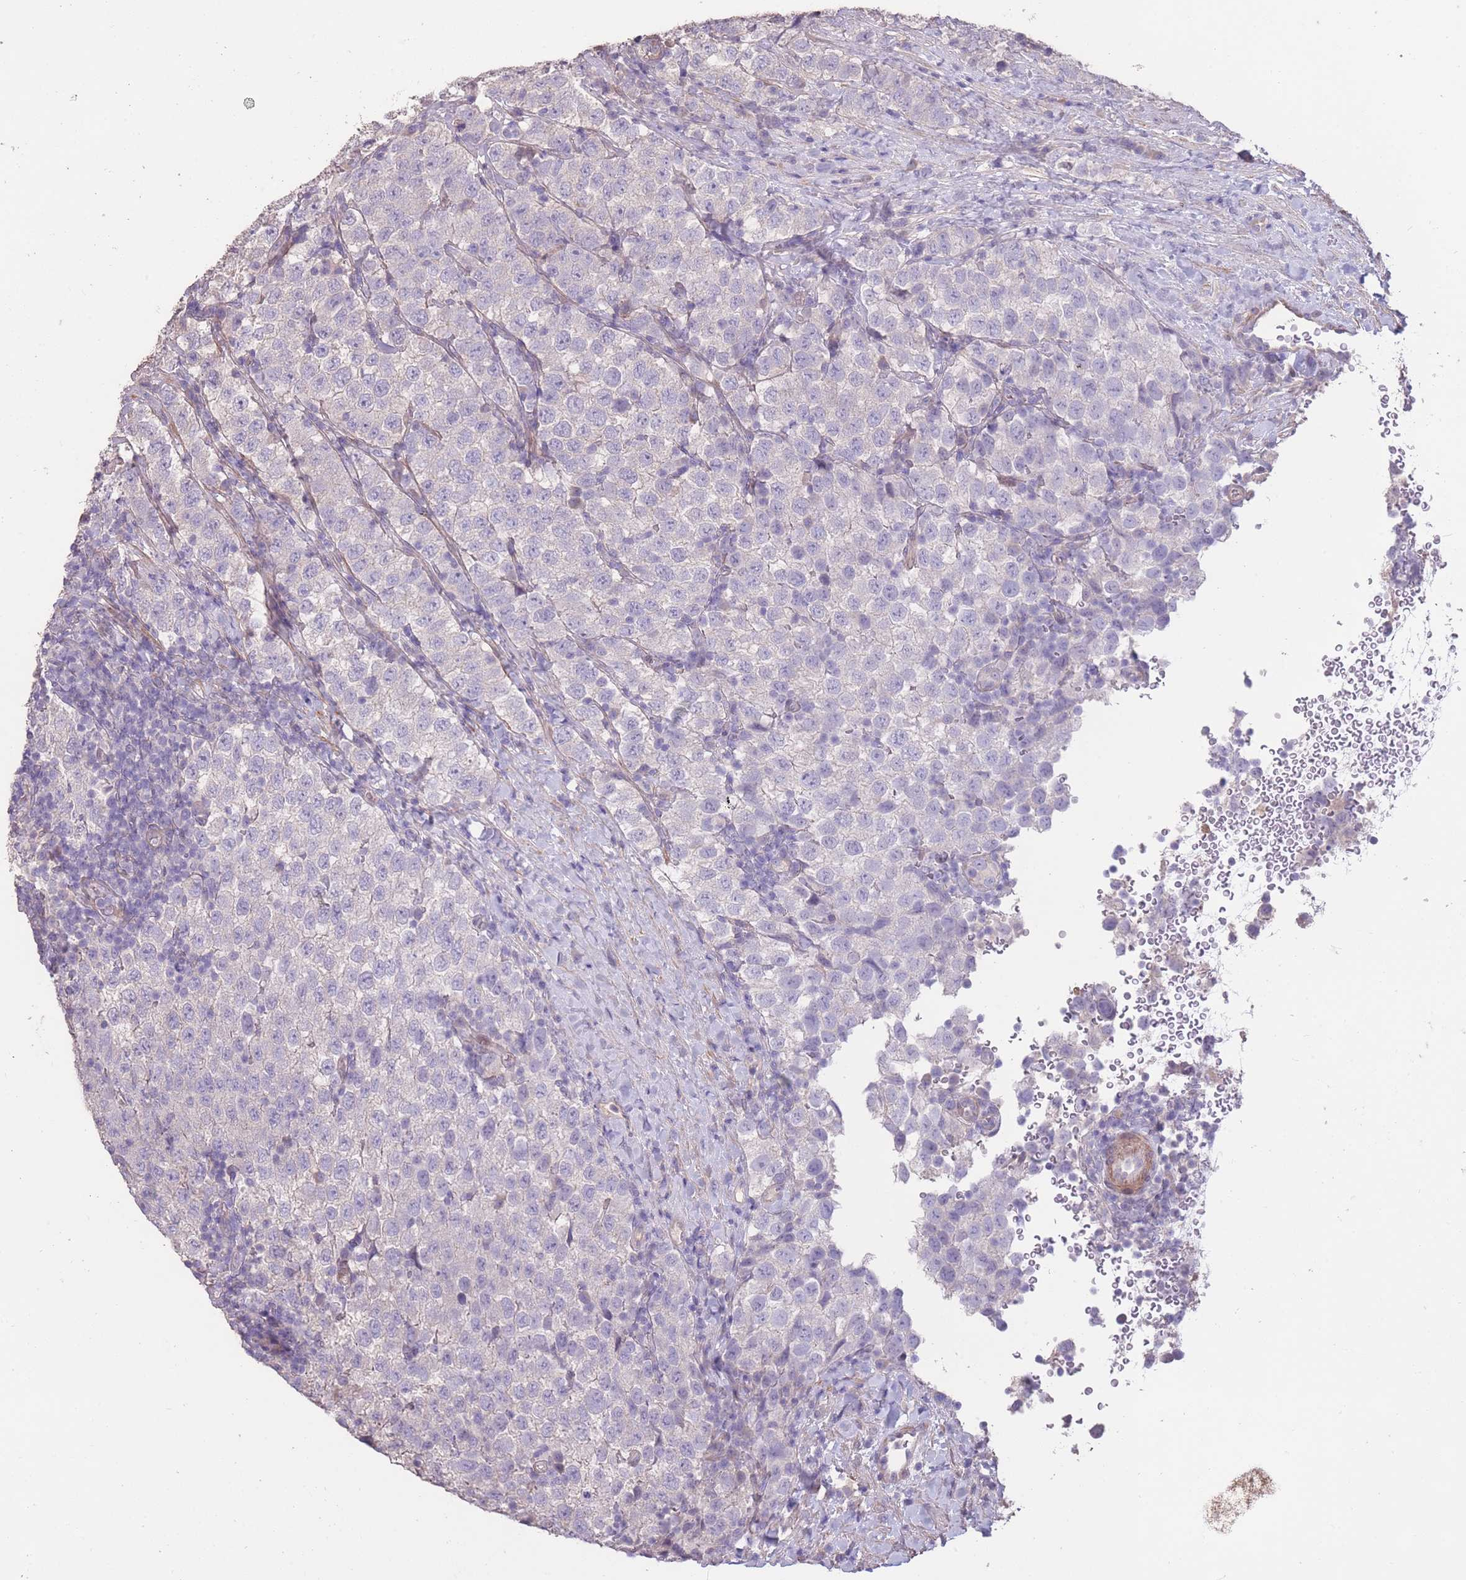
{"staining": {"intensity": "negative", "quantity": "none", "location": "none"}, "tissue": "testis cancer", "cell_type": "Tumor cells", "image_type": "cancer", "snomed": [{"axis": "morphology", "description": "Seminoma, NOS"}, {"axis": "topography", "description": "Testis"}], "caption": "DAB immunohistochemical staining of human seminoma (testis) shows no significant positivity in tumor cells. (DAB (3,3'-diaminobenzidine) immunohistochemistry (IHC), high magnification).", "gene": "RSPH10B", "patient": {"sex": "male", "age": 34}}